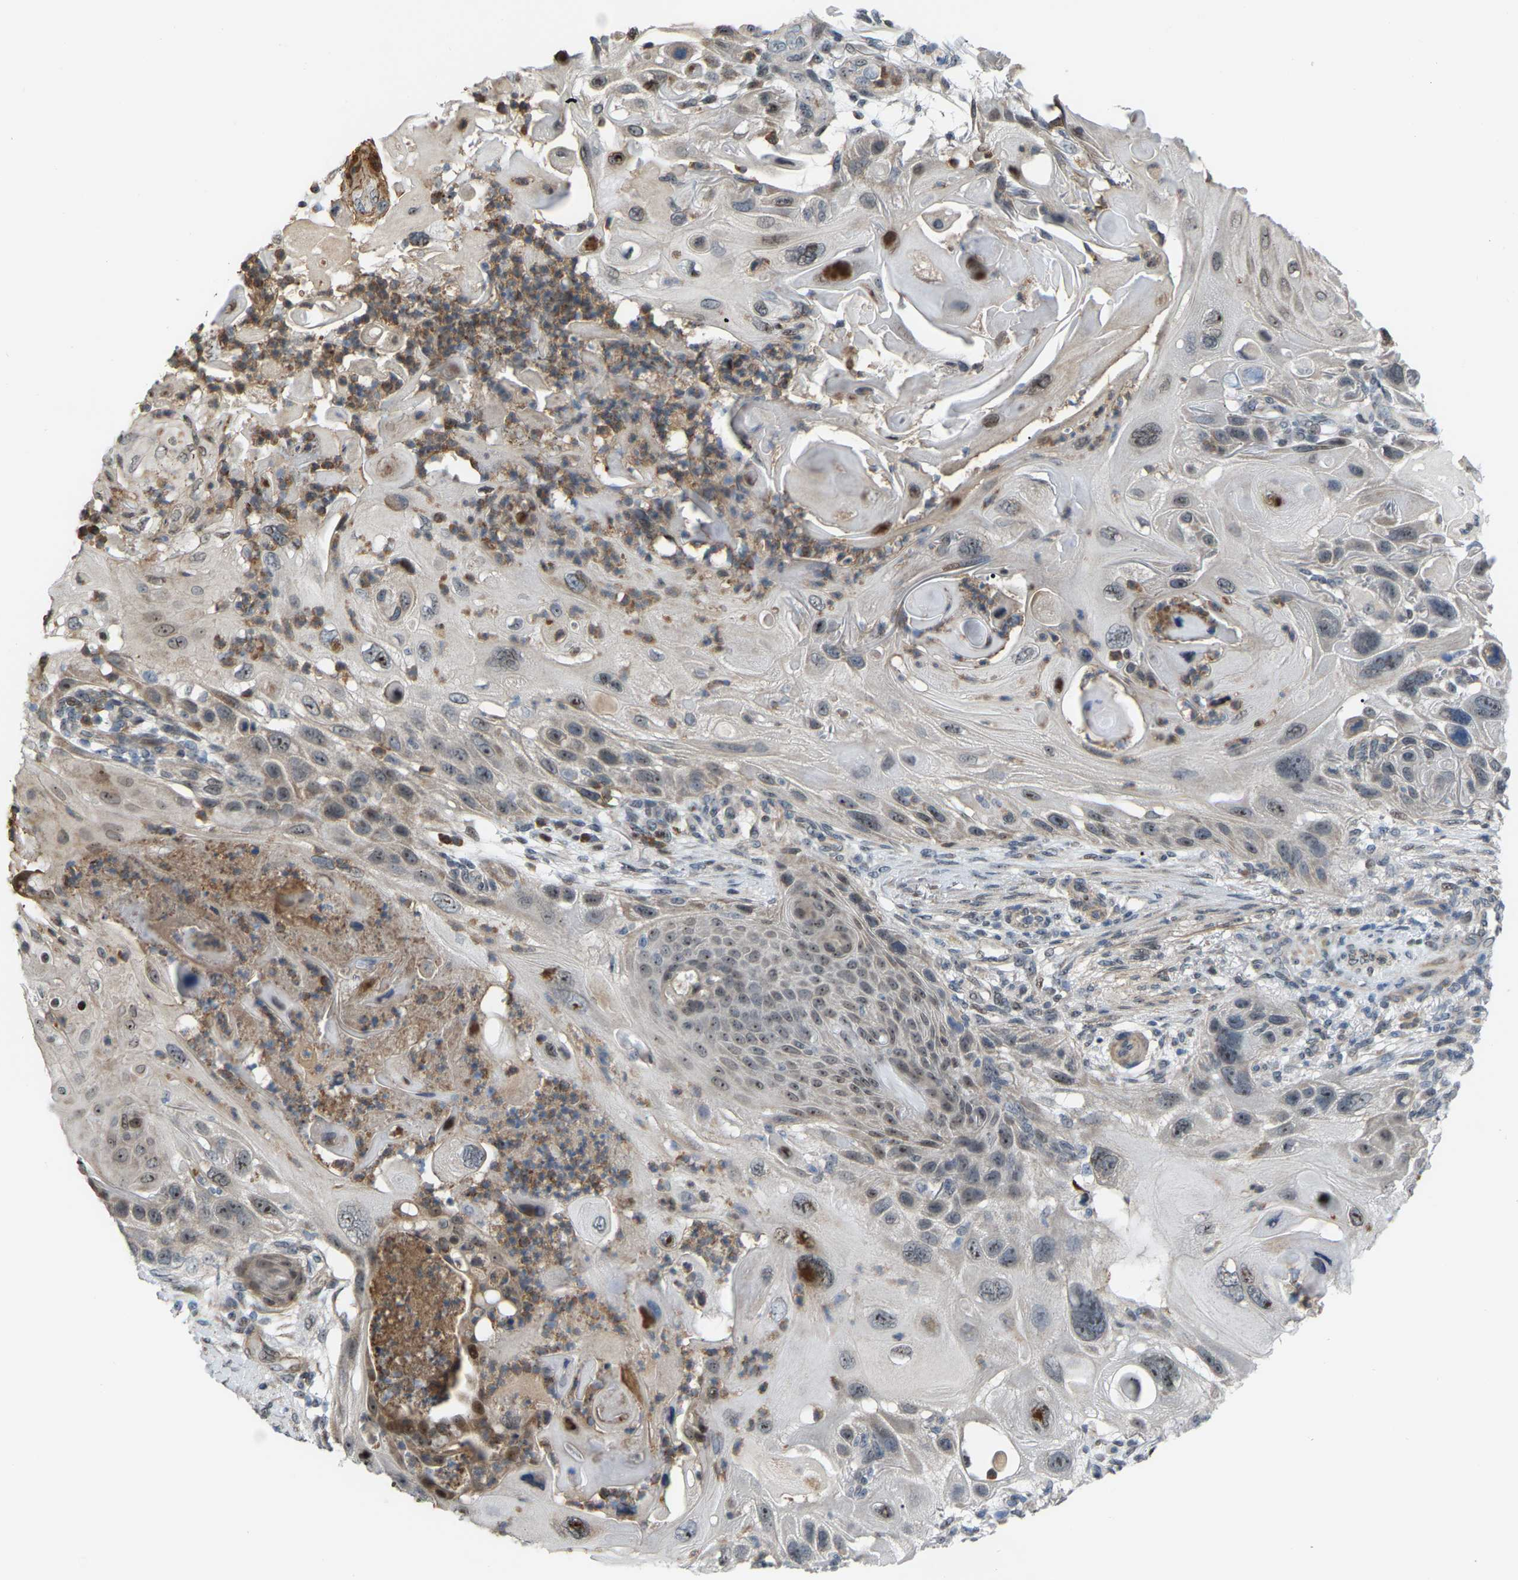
{"staining": {"intensity": "weak", "quantity": "<25%", "location": "nuclear"}, "tissue": "skin cancer", "cell_type": "Tumor cells", "image_type": "cancer", "snomed": [{"axis": "morphology", "description": "Squamous cell carcinoma, NOS"}, {"axis": "topography", "description": "Skin"}], "caption": "IHC photomicrograph of human skin squamous cell carcinoma stained for a protein (brown), which demonstrates no positivity in tumor cells.", "gene": "CROT", "patient": {"sex": "female", "age": 77}}